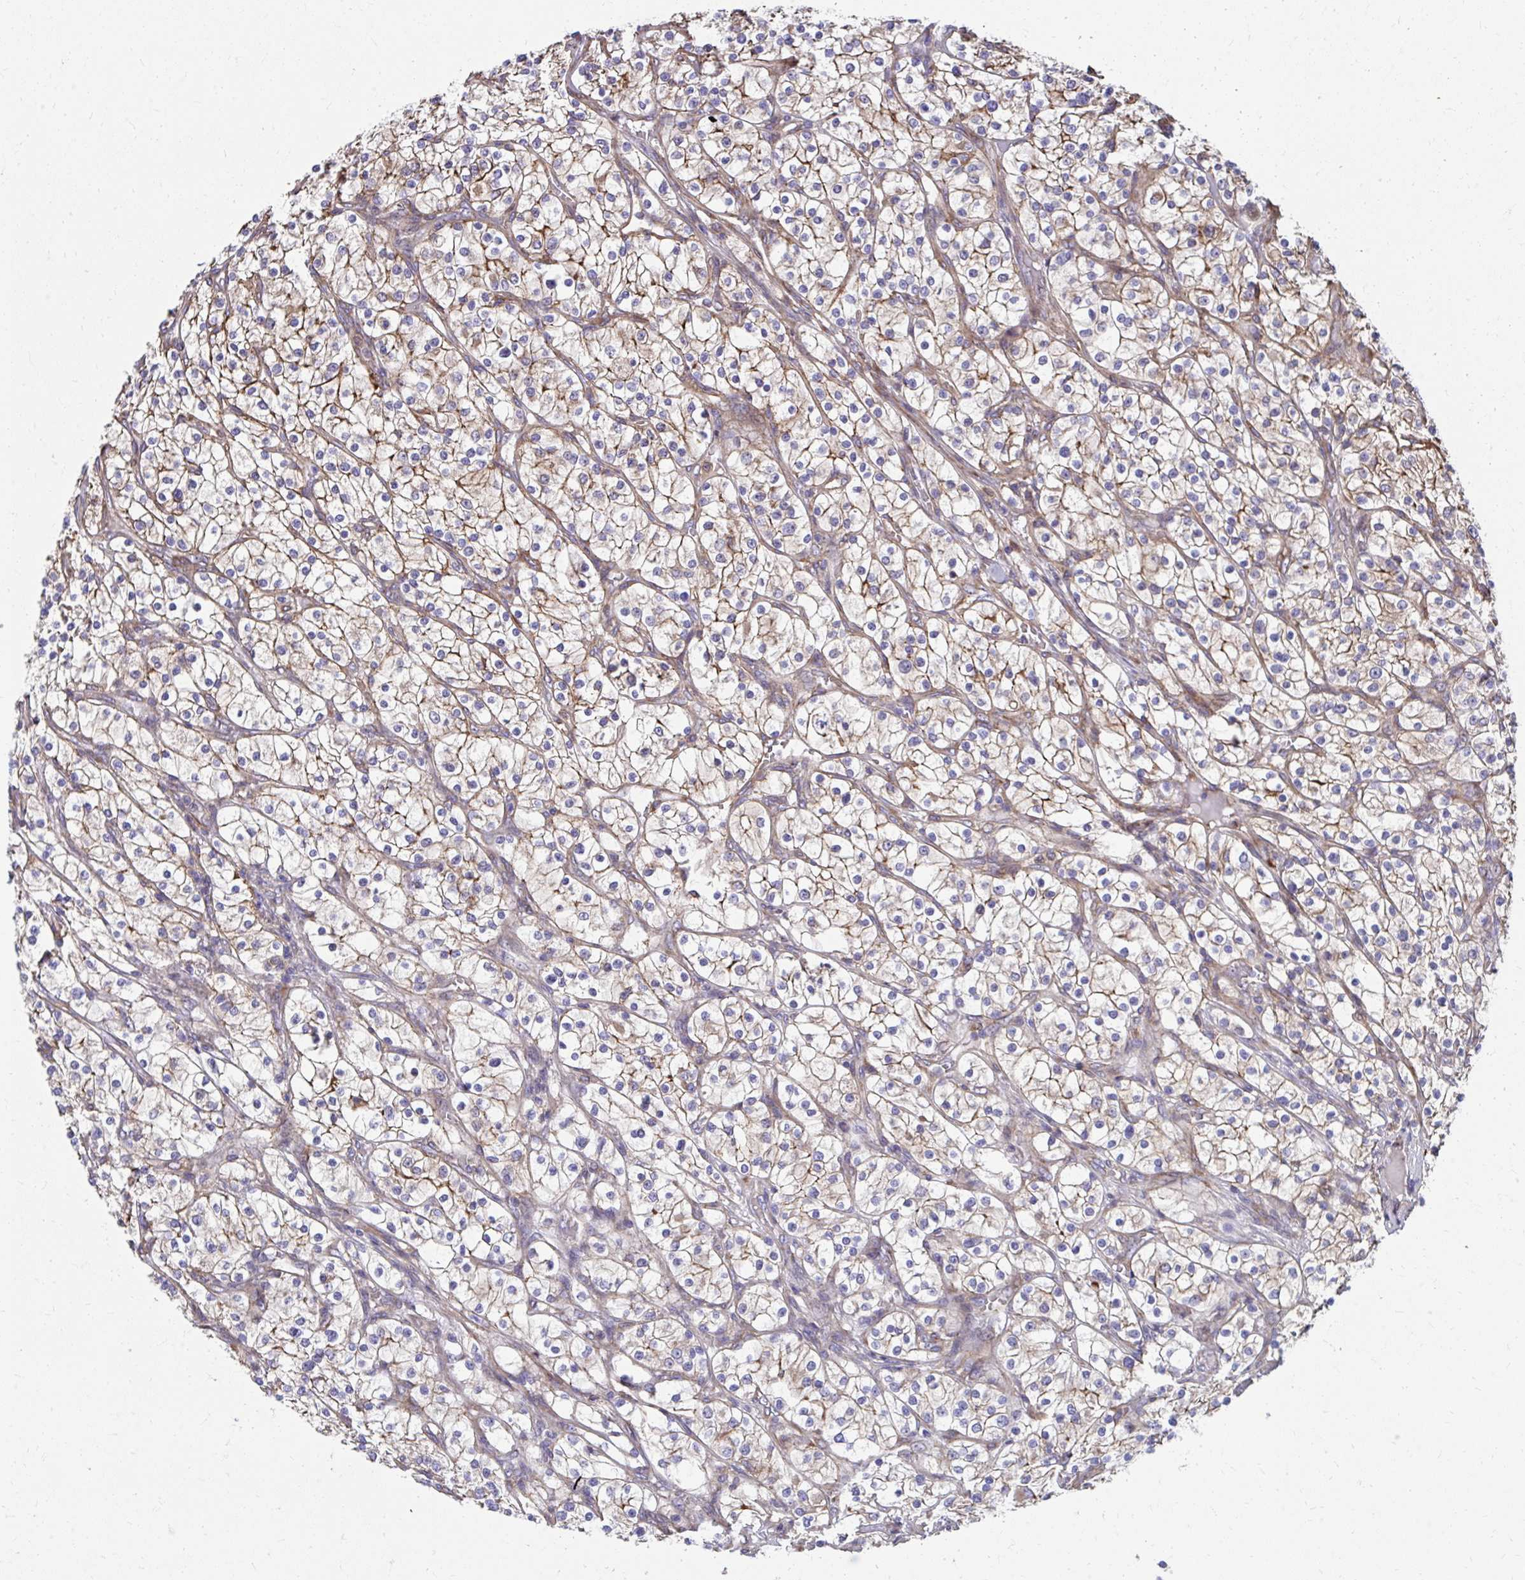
{"staining": {"intensity": "moderate", "quantity": ">75%", "location": "cytoplasmic/membranous"}, "tissue": "renal cancer", "cell_type": "Tumor cells", "image_type": "cancer", "snomed": [{"axis": "morphology", "description": "Adenocarcinoma, NOS"}, {"axis": "topography", "description": "Kidney"}], "caption": "A brown stain shows moderate cytoplasmic/membranous expression of a protein in human renal adenocarcinoma tumor cells.", "gene": "ZNF778", "patient": {"sex": "male", "age": 80}}